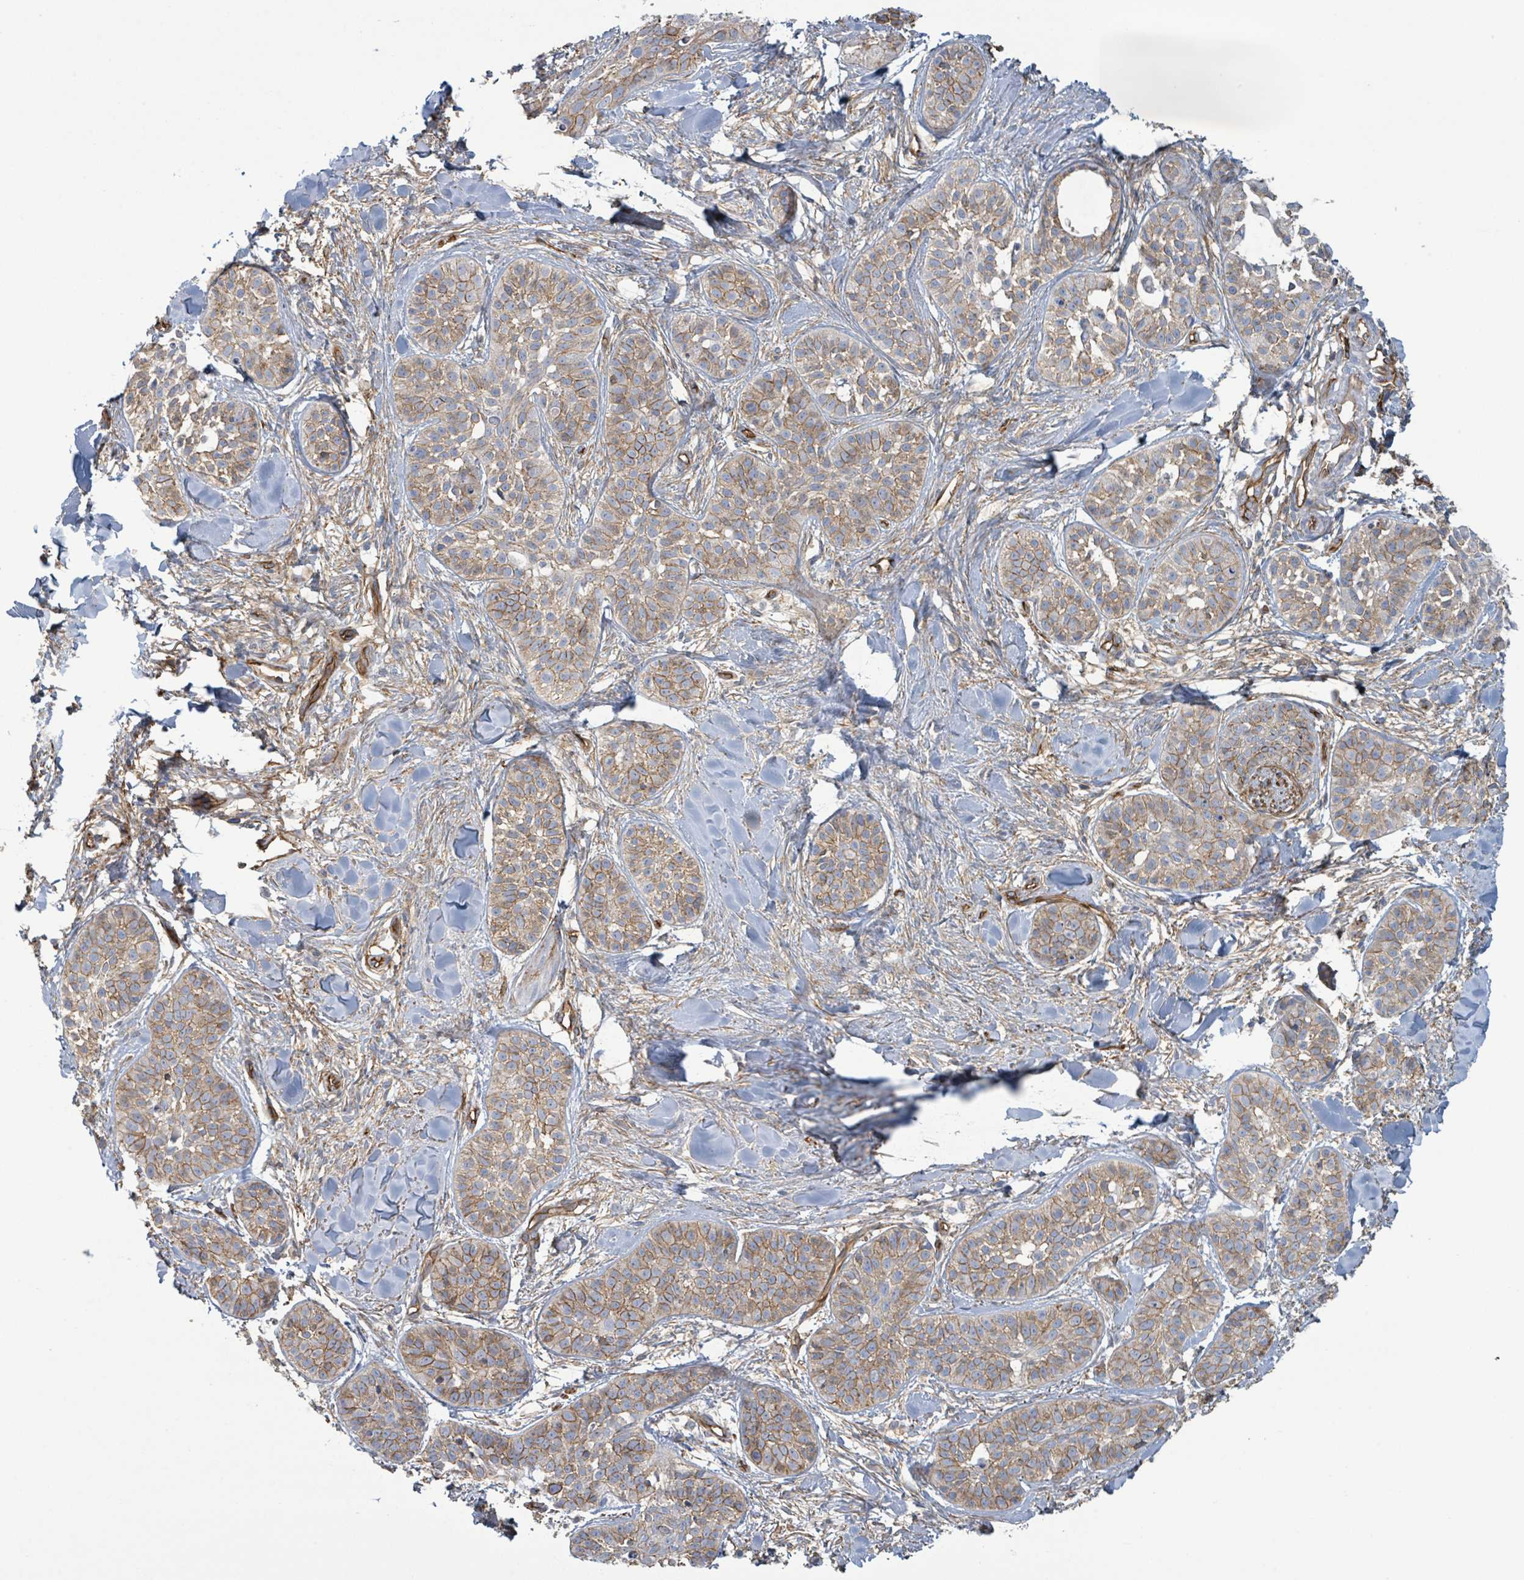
{"staining": {"intensity": "moderate", "quantity": ">75%", "location": "cytoplasmic/membranous"}, "tissue": "skin cancer", "cell_type": "Tumor cells", "image_type": "cancer", "snomed": [{"axis": "morphology", "description": "Basal cell carcinoma"}, {"axis": "topography", "description": "Skin"}], "caption": "Protein analysis of skin cancer (basal cell carcinoma) tissue shows moderate cytoplasmic/membranous positivity in approximately >75% of tumor cells. The staining was performed using DAB to visualize the protein expression in brown, while the nuclei were stained in blue with hematoxylin (Magnification: 20x).", "gene": "LDOC1", "patient": {"sex": "male", "age": 52}}